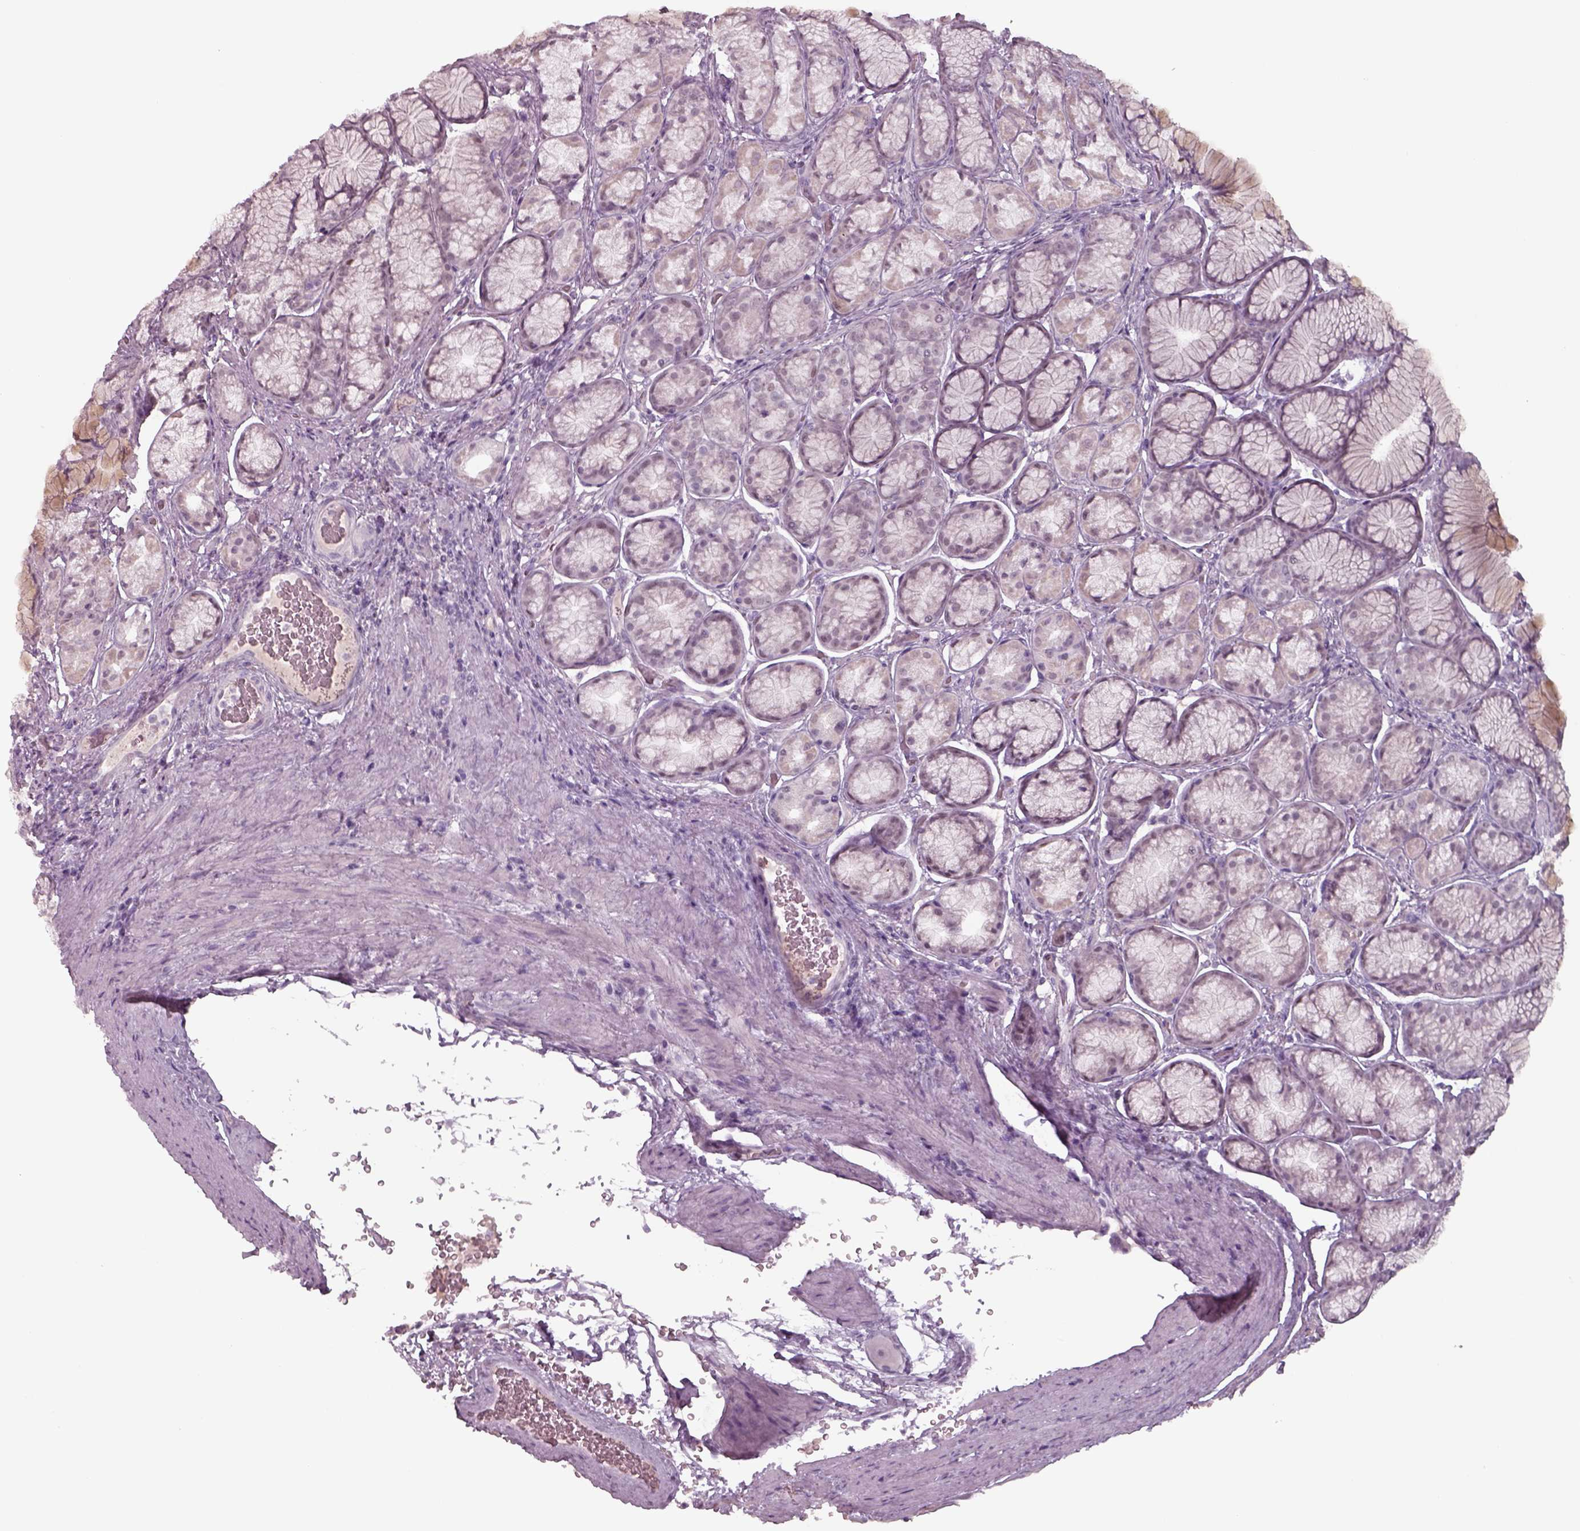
{"staining": {"intensity": "weak", "quantity": "<25%", "location": "cytoplasmic/membranous"}, "tissue": "stomach", "cell_type": "Glandular cells", "image_type": "normal", "snomed": [{"axis": "morphology", "description": "Normal tissue, NOS"}, {"axis": "morphology", "description": "Adenocarcinoma, NOS"}, {"axis": "morphology", "description": "Adenocarcinoma, High grade"}, {"axis": "topography", "description": "Stomach, upper"}, {"axis": "topography", "description": "Stomach"}], "caption": "Immunohistochemistry histopathology image of normal stomach: stomach stained with DAB reveals no significant protein positivity in glandular cells.", "gene": "SEPTIN14", "patient": {"sex": "female", "age": 65}}